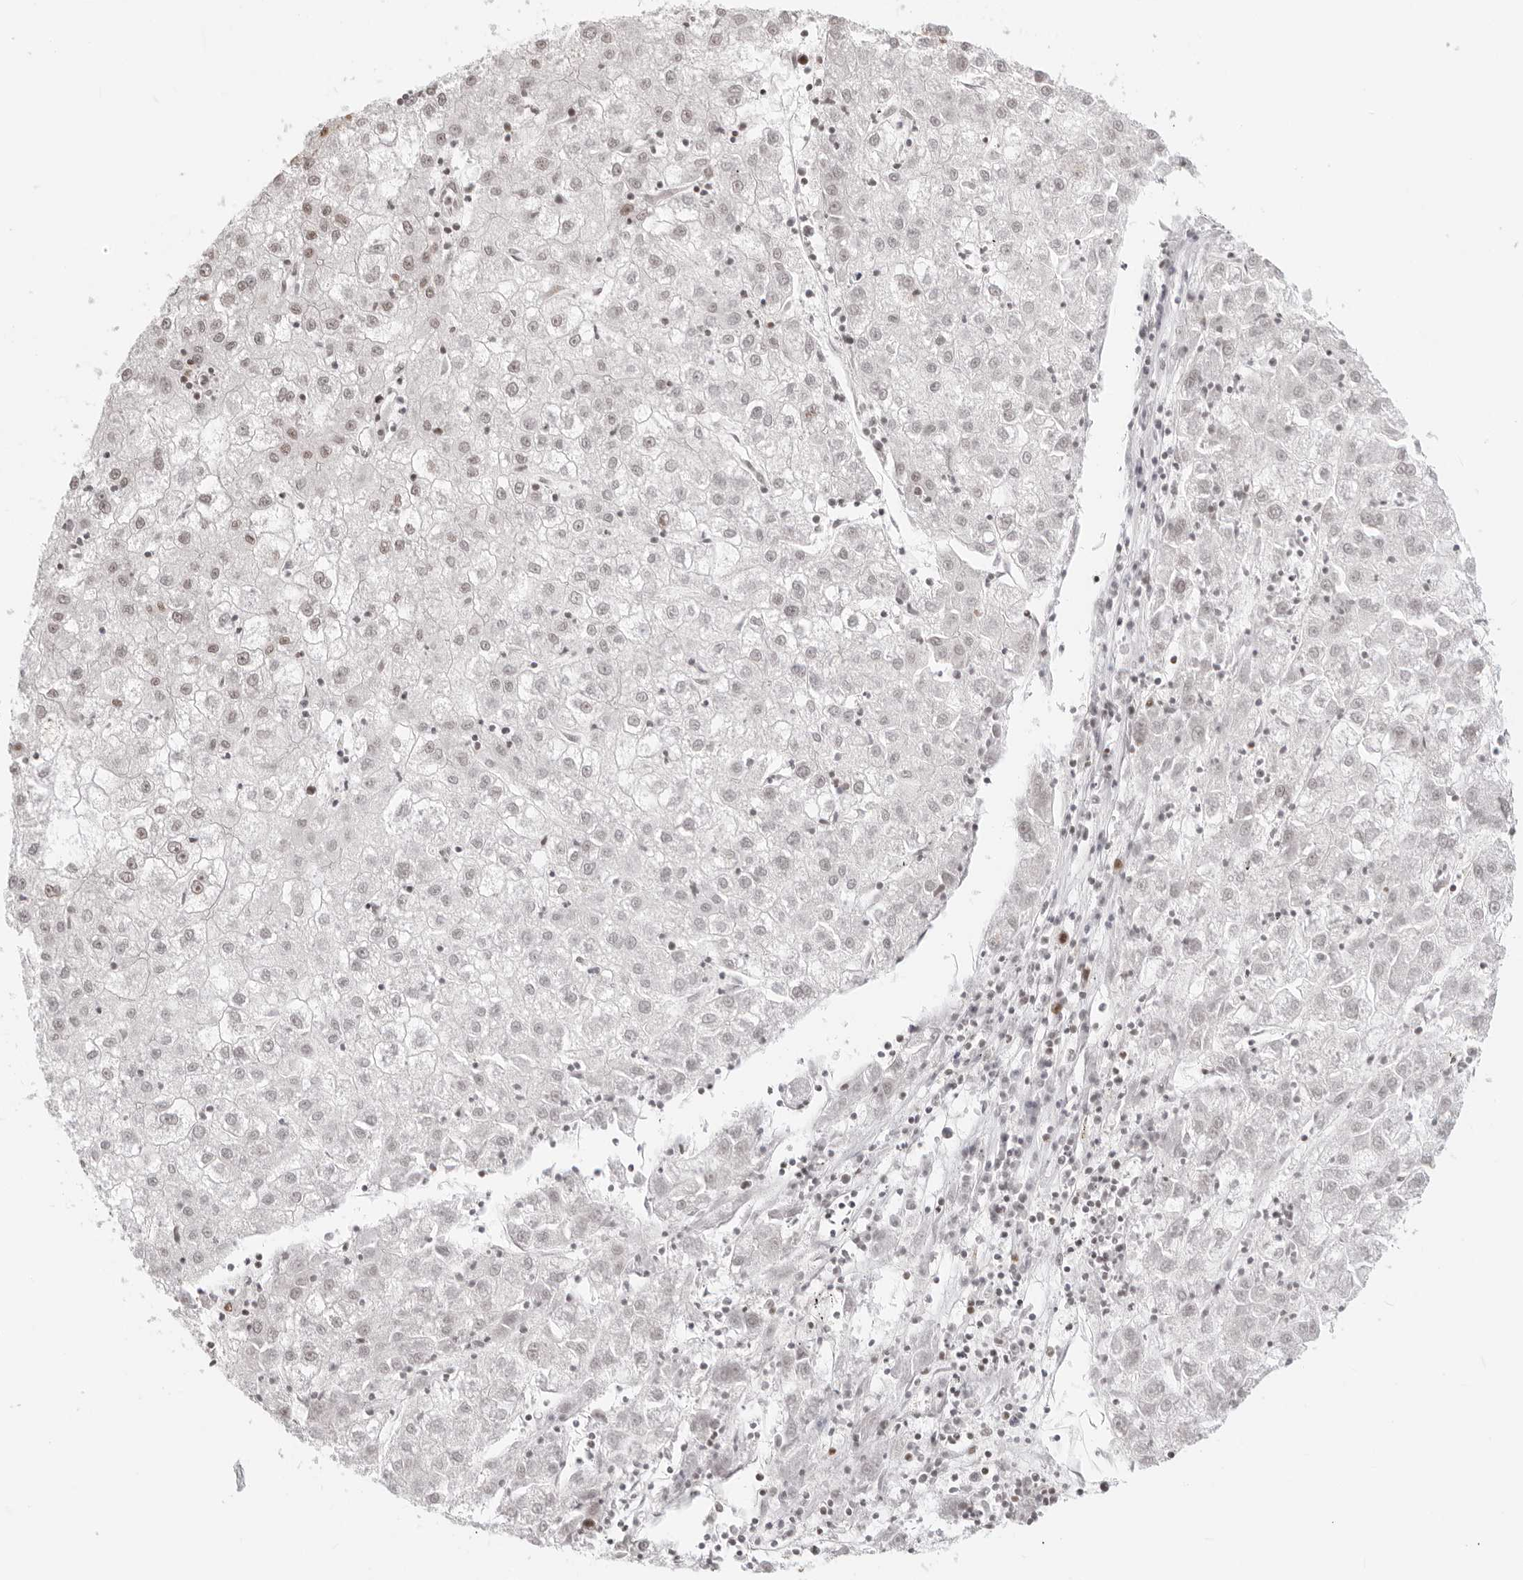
{"staining": {"intensity": "weak", "quantity": "25%-75%", "location": "nuclear"}, "tissue": "liver cancer", "cell_type": "Tumor cells", "image_type": "cancer", "snomed": [{"axis": "morphology", "description": "Carcinoma, Hepatocellular, NOS"}, {"axis": "topography", "description": "Liver"}], "caption": "DAB (3,3'-diaminobenzidine) immunohistochemical staining of liver hepatocellular carcinoma demonstrates weak nuclear protein positivity in about 25%-75% of tumor cells. (Brightfield microscopy of DAB IHC at high magnification).", "gene": "RCC1", "patient": {"sex": "male", "age": 72}}